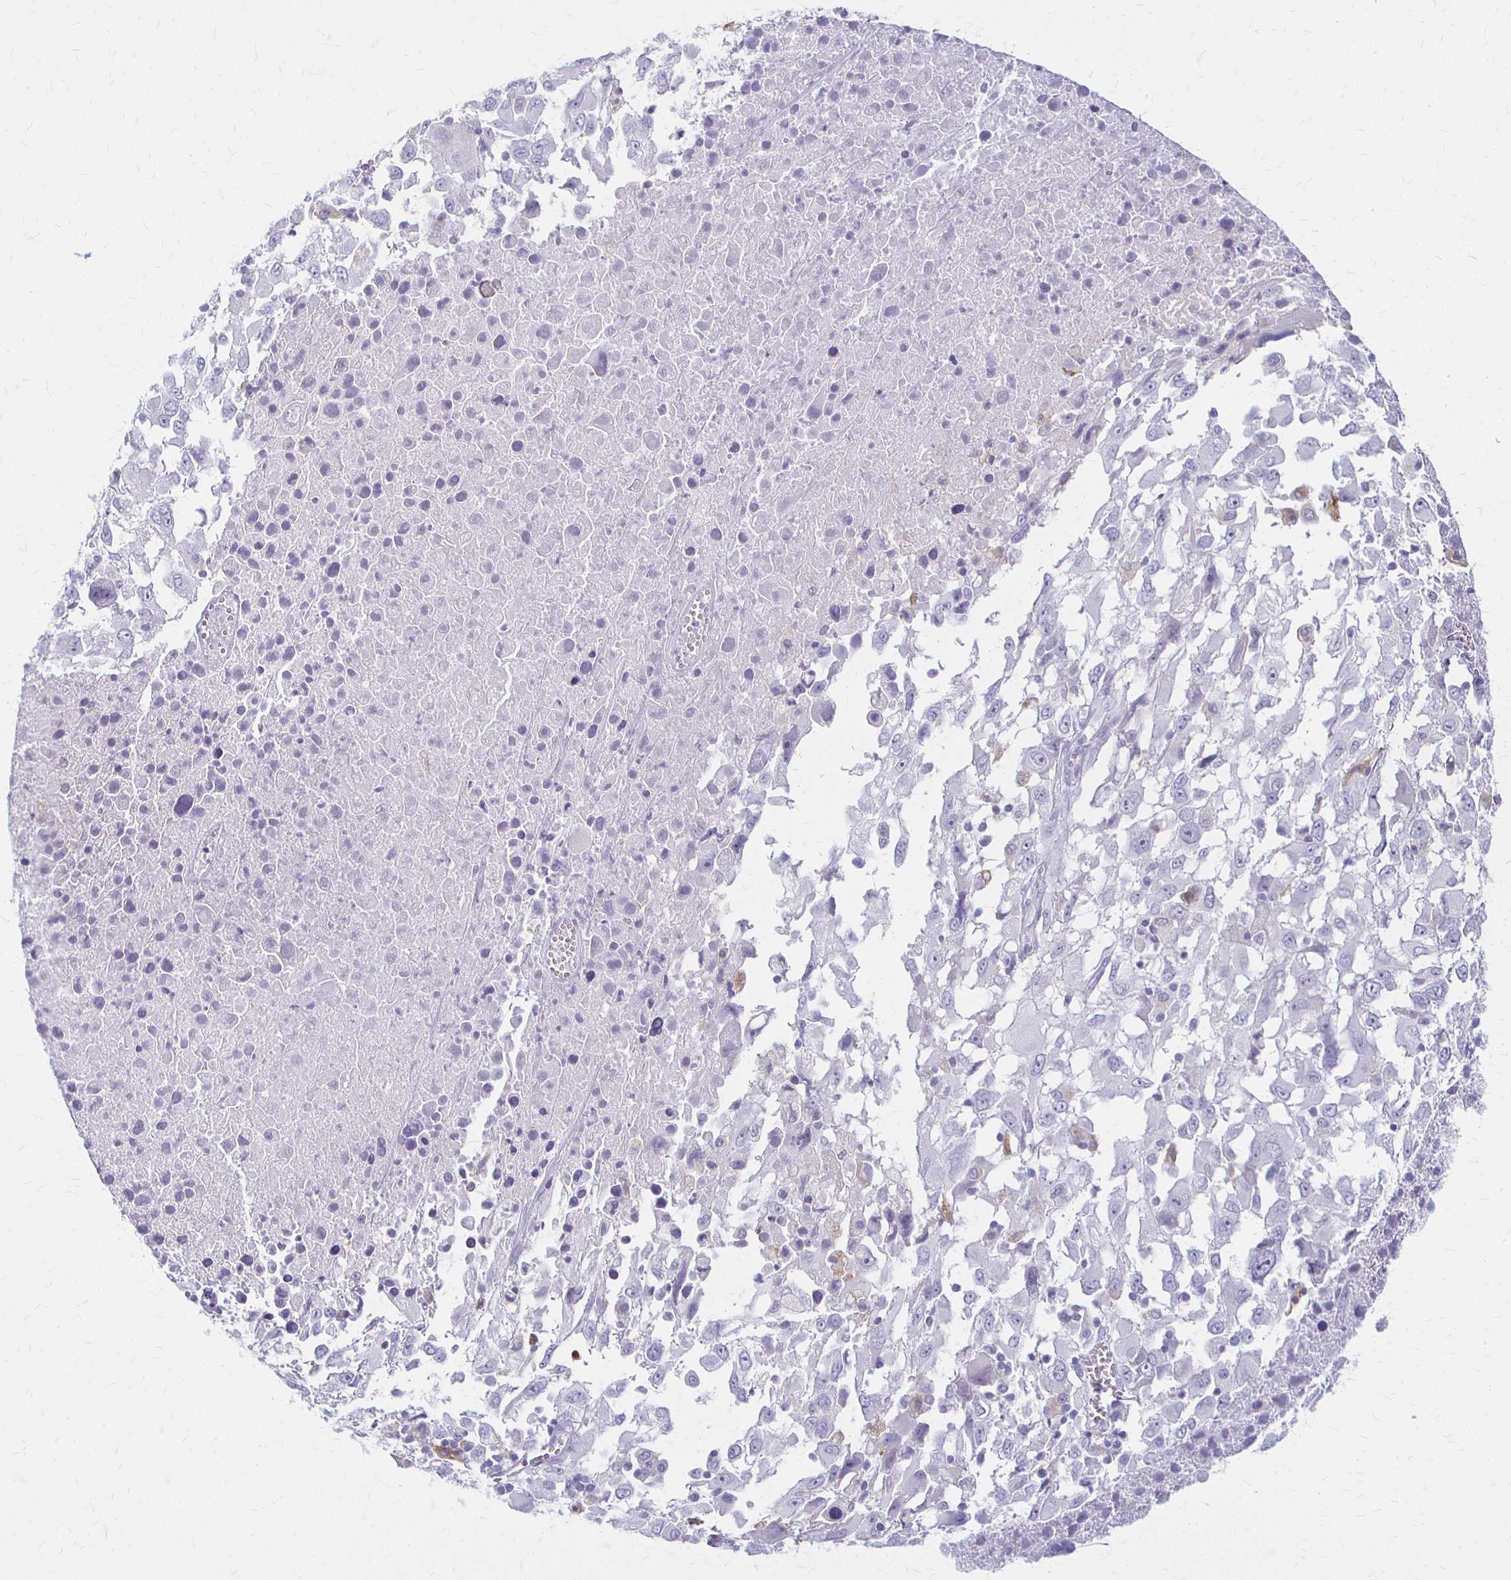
{"staining": {"intensity": "negative", "quantity": "none", "location": "none"}, "tissue": "melanoma", "cell_type": "Tumor cells", "image_type": "cancer", "snomed": [{"axis": "morphology", "description": "Malignant melanoma, Metastatic site"}, {"axis": "topography", "description": "Soft tissue"}], "caption": "A photomicrograph of human malignant melanoma (metastatic site) is negative for staining in tumor cells. (DAB immunohistochemistry (IHC) with hematoxylin counter stain).", "gene": "ACP5", "patient": {"sex": "male", "age": 50}}